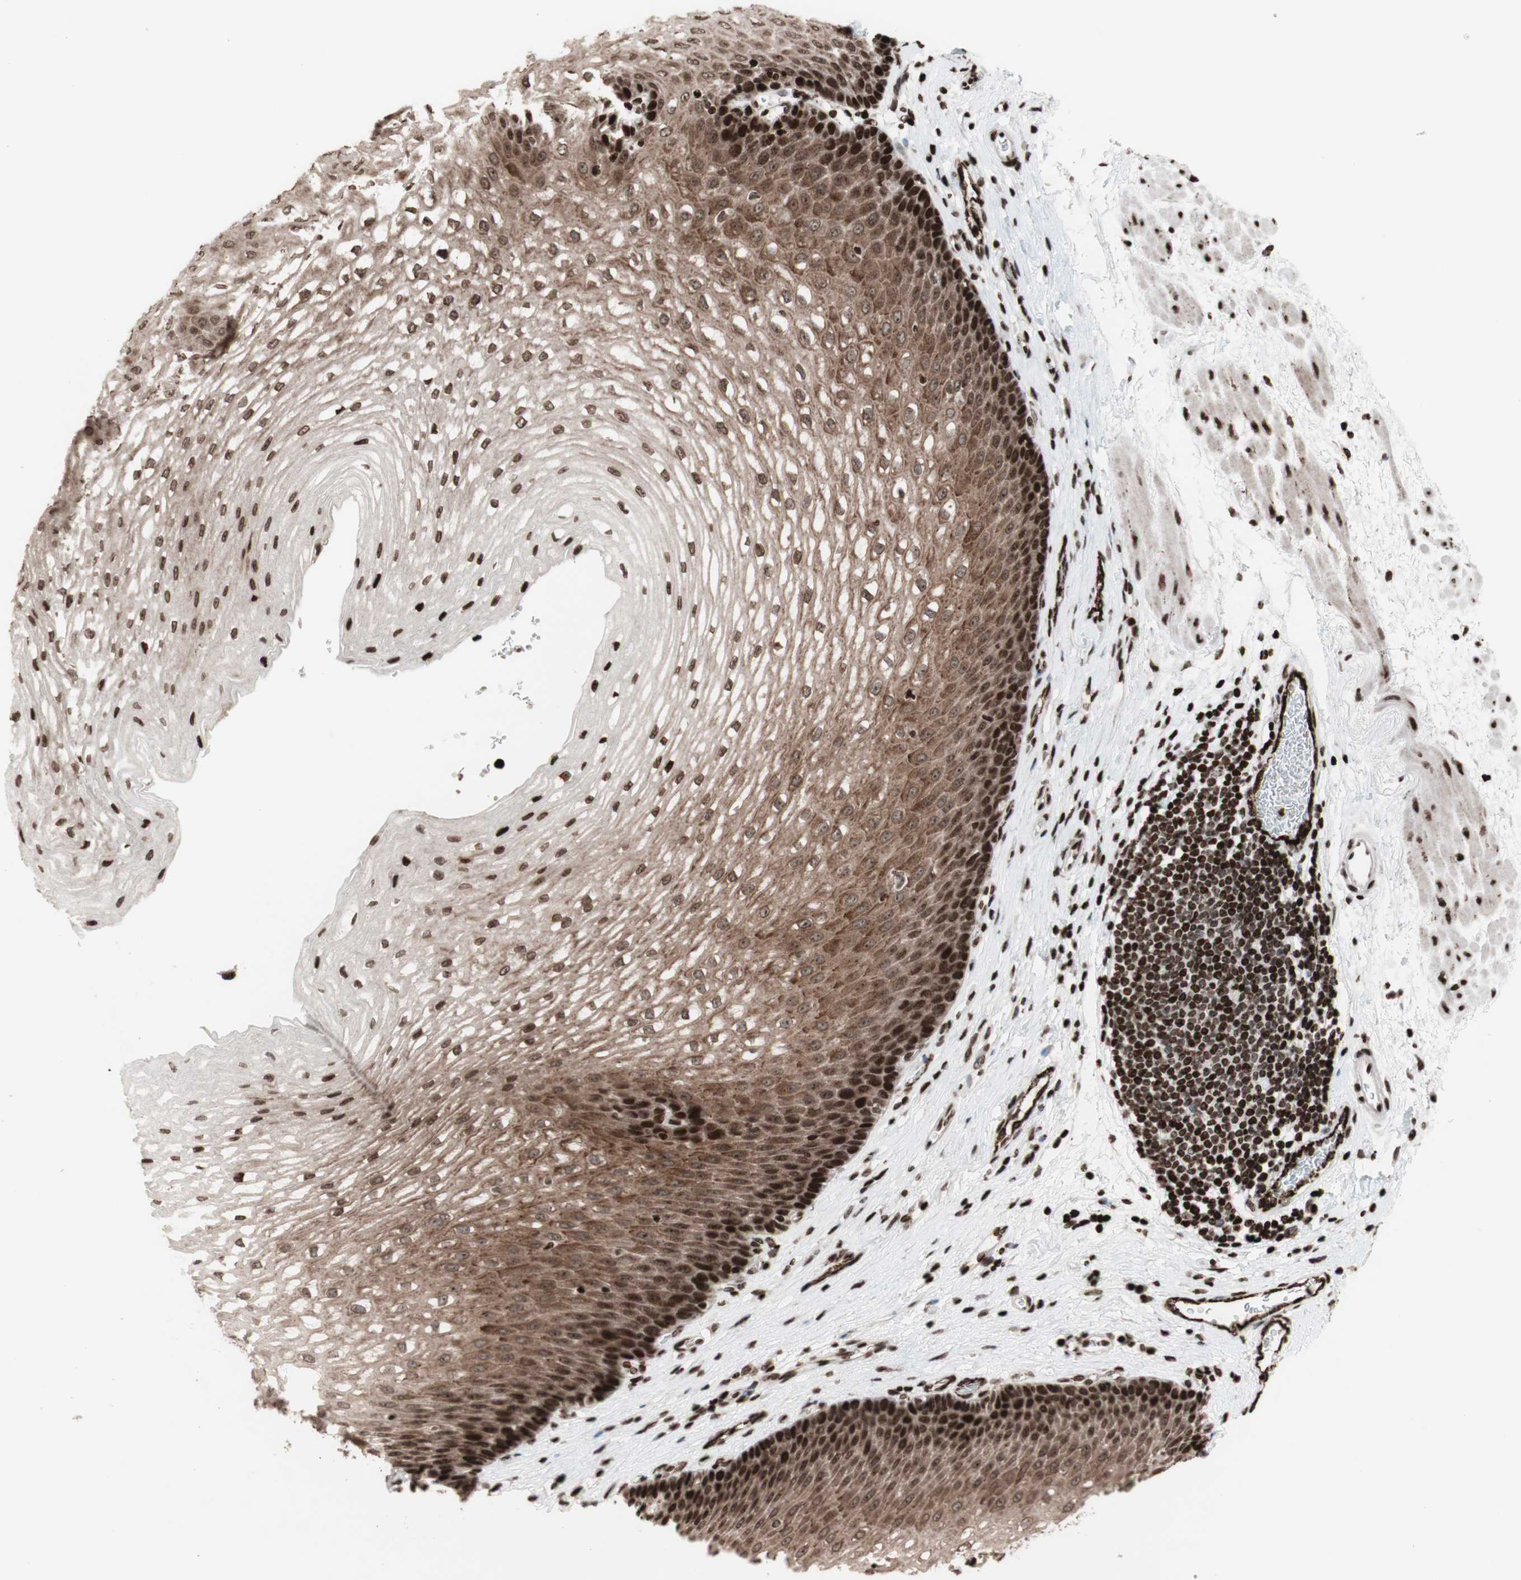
{"staining": {"intensity": "strong", "quantity": ">75%", "location": "cytoplasmic/membranous,nuclear"}, "tissue": "esophagus", "cell_type": "Squamous epithelial cells", "image_type": "normal", "snomed": [{"axis": "morphology", "description": "Normal tissue, NOS"}, {"axis": "topography", "description": "Esophagus"}], "caption": "Immunohistochemical staining of unremarkable human esophagus demonstrates strong cytoplasmic/membranous,nuclear protein staining in about >75% of squamous epithelial cells.", "gene": "NCAPD2", "patient": {"sex": "male", "age": 48}}